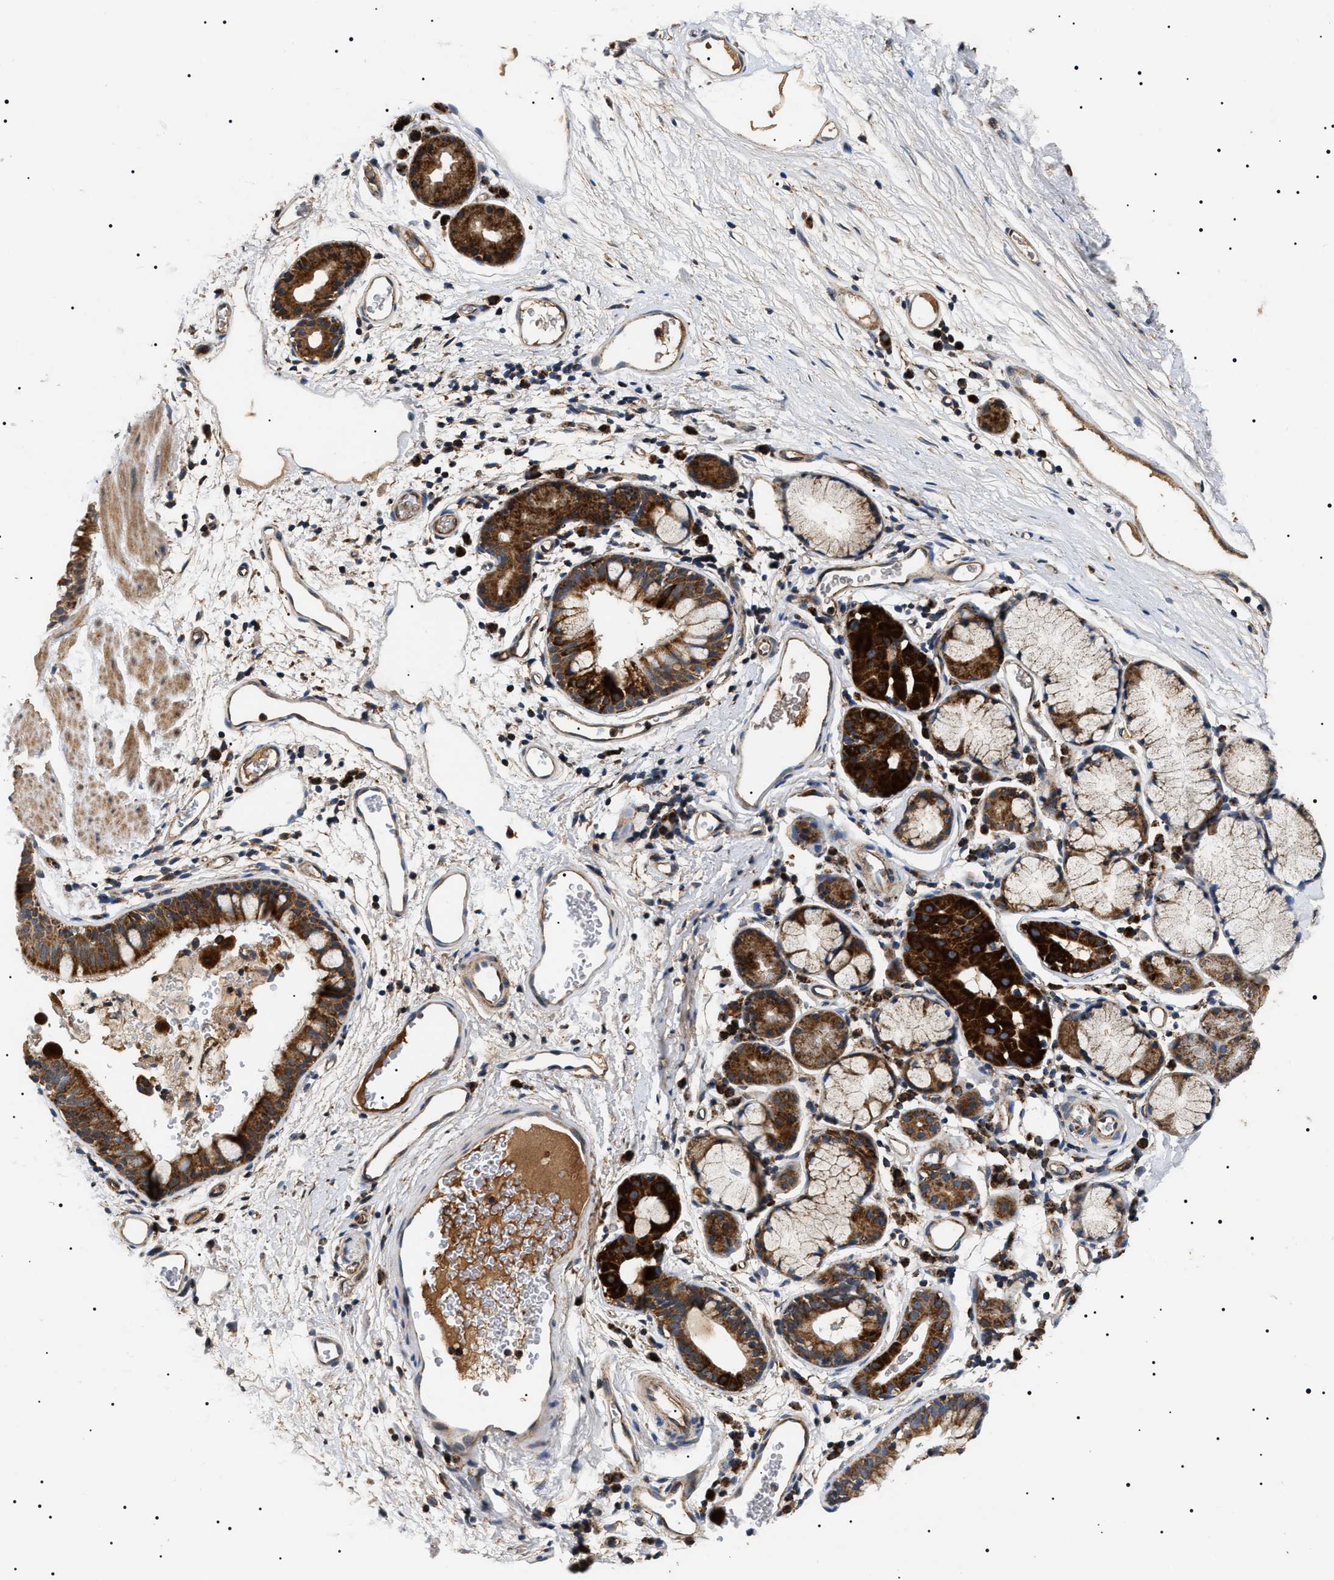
{"staining": {"intensity": "strong", "quantity": ">75%", "location": "cytoplasmic/membranous"}, "tissue": "bronchus", "cell_type": "Respiratory epithelial cells", "image_type": "normal", "snomed": [{"axis": "morphology", "description": "Normal tissue, NOS"}, {"axis": "topography", "description": "Cartilage tissue"}, {"axis": "topography", "description": "Bronchus"}], "caption": "High-power microscopy captured an IHC micrograph of benign bronchus, revealing strong cytoplasmic/membranous staining in approximately >75% of respiratory epithelial cells.", "gene": "OXSM", "patient": {"sex": "female", "age": 53}}